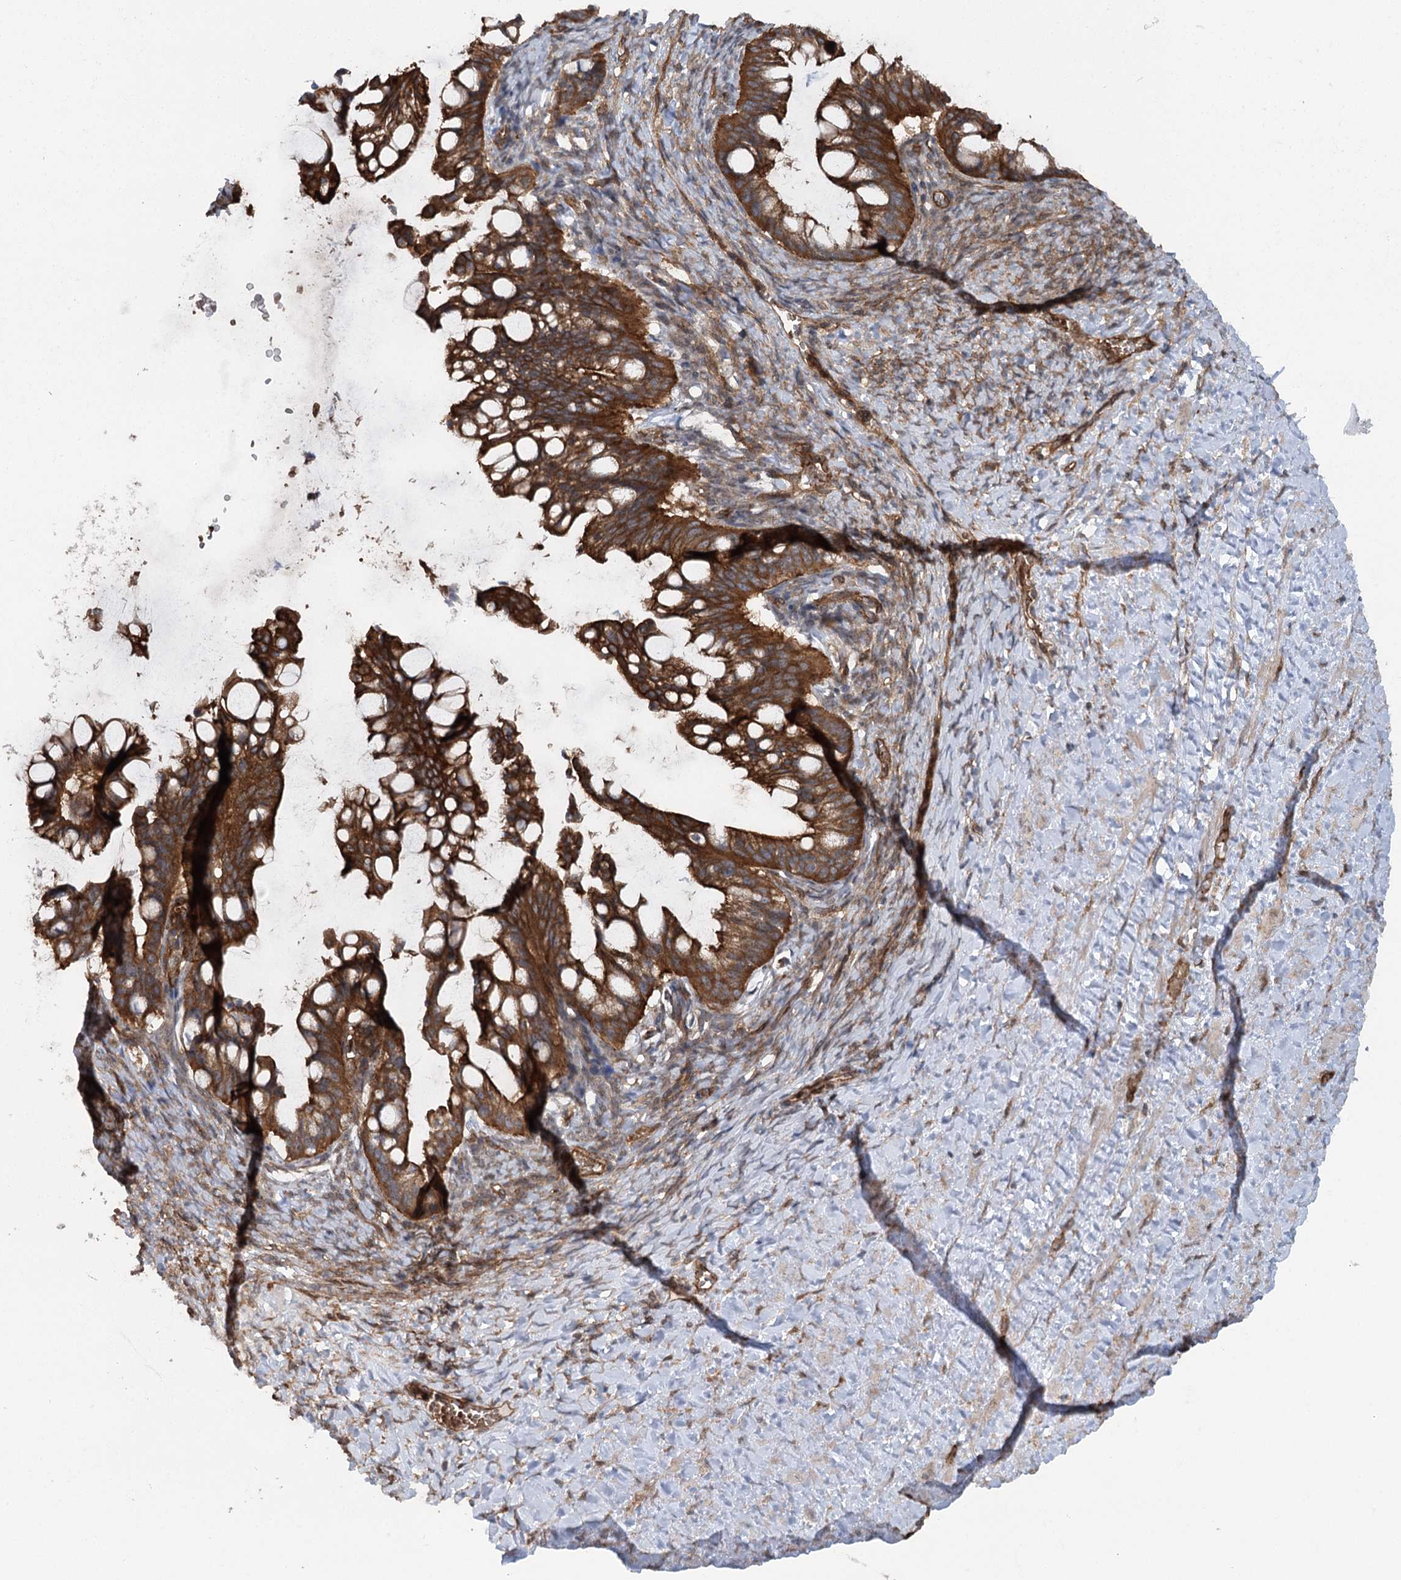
{"staining": {"intensity": "strong", "quantity": ">75%", "location": "cytoplasmic/membranous"}, "tissue": "ovarian cancer", "cell_type": "Tumor cells", "image_type": "cancer", "snomed": [{"axis": "morphology", "description": "Cystadenocarcinoma, mucinous, NOS"}, {"axis": "topography", "description": "Ovary"}], "caption": "Ovarian mucinous cystadenocarcinoma stained for a protein demonstrates strong cytoplasmic/membranous positivity in tumor cells.", "gene": "IQSEC1", "patient": {"sex": "female", "age": 73}}